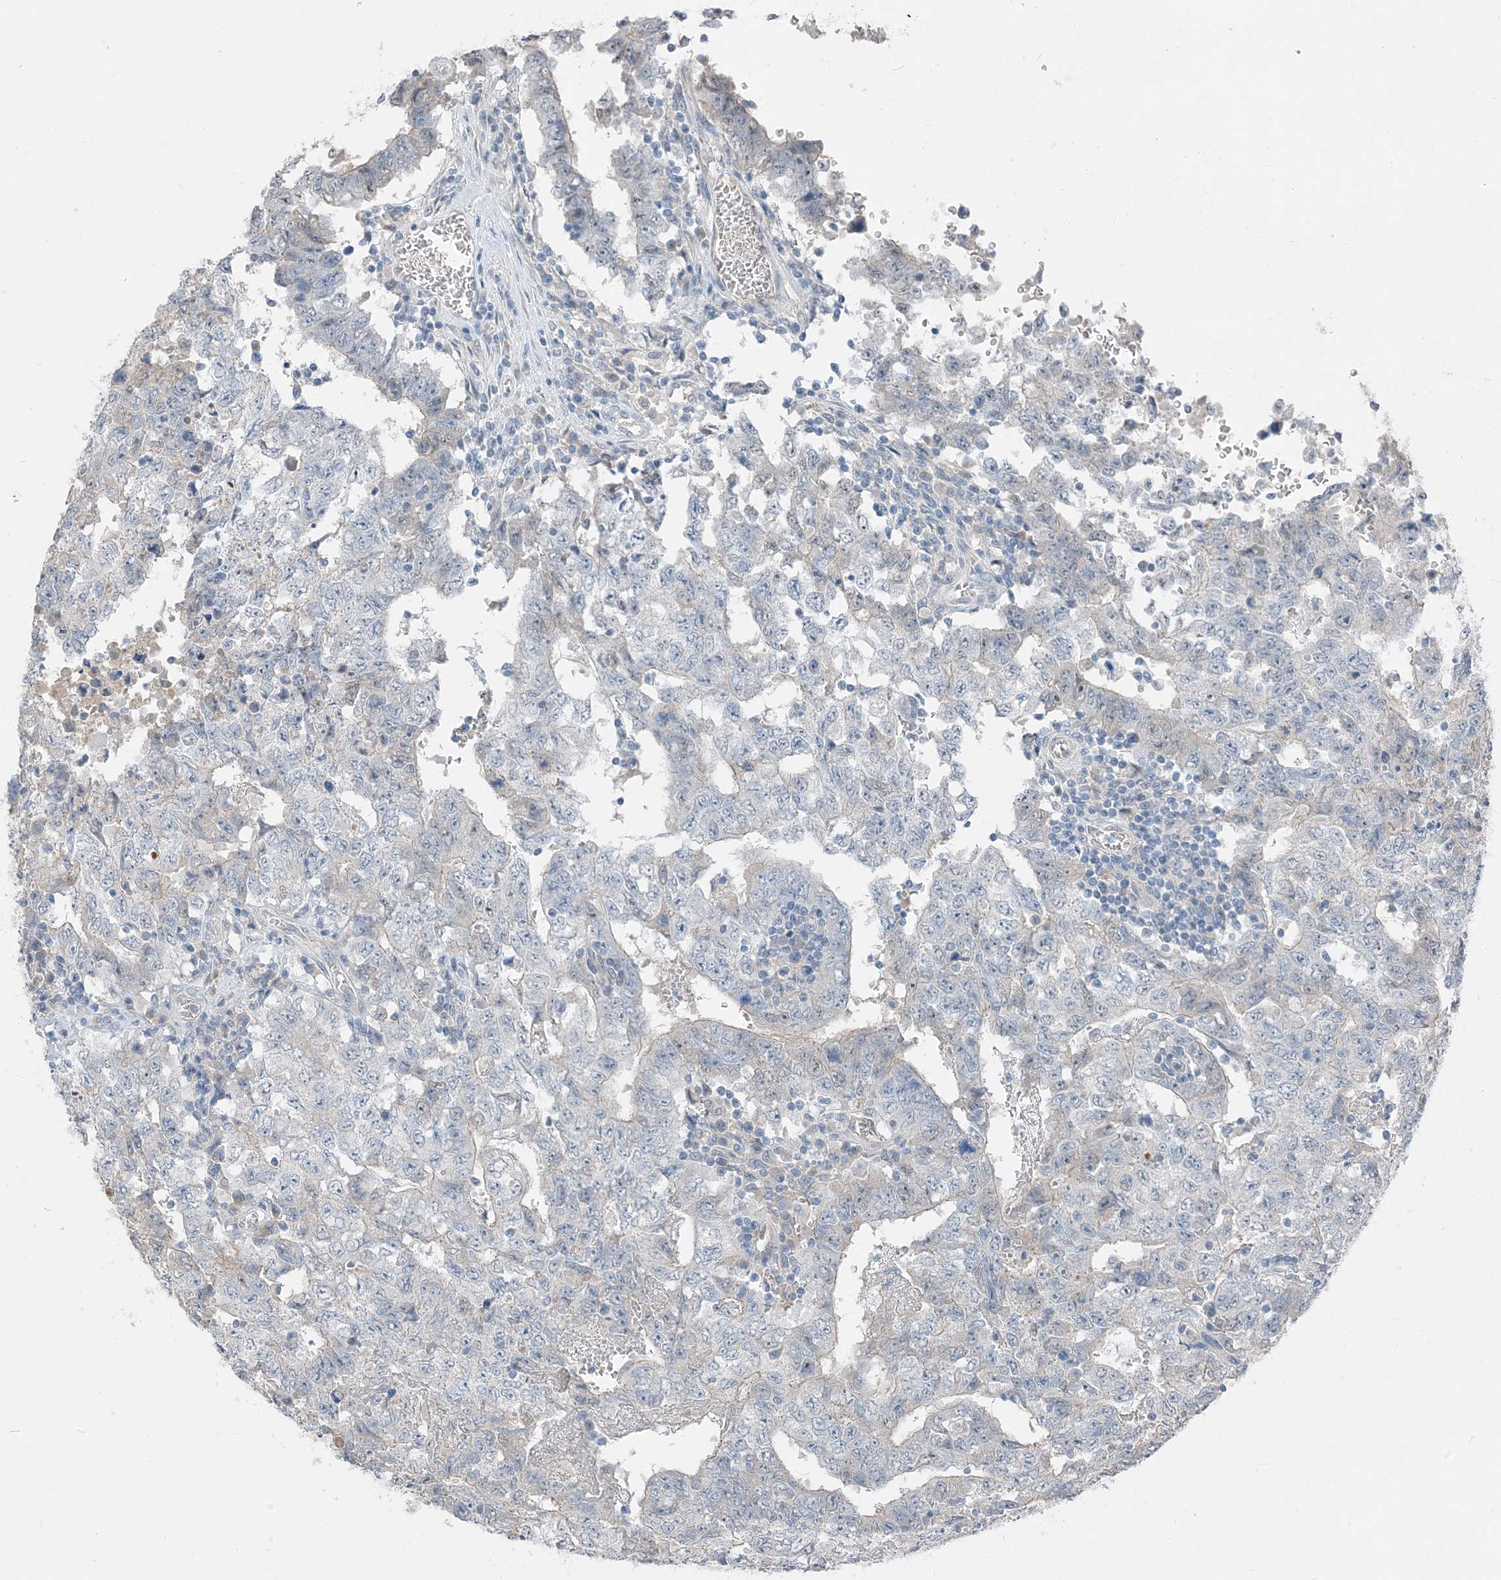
{"staining": {"intensity": "negative", "quantity": "none", "location": "none"}, "tissue": "testis cancer", "cell_type": "Tumor cells", "image_type": "cancer", "snomed": [{"axis": "morphology", "description": "Carcinoma, Embryonal, NOS"}, {"axis": "topography", "description": "Testis"}], "caption": "High magnification brightfield microscopy of testis cancer (embryonal carcinoma) stained with DAB (3,3'-diaminobenzidine) (brown) and counterstained with hematoxylin (blue): tumor cells show no significant staining.", "gene": "NCOA7", "patient": {"sex": "male", "age": 26}}